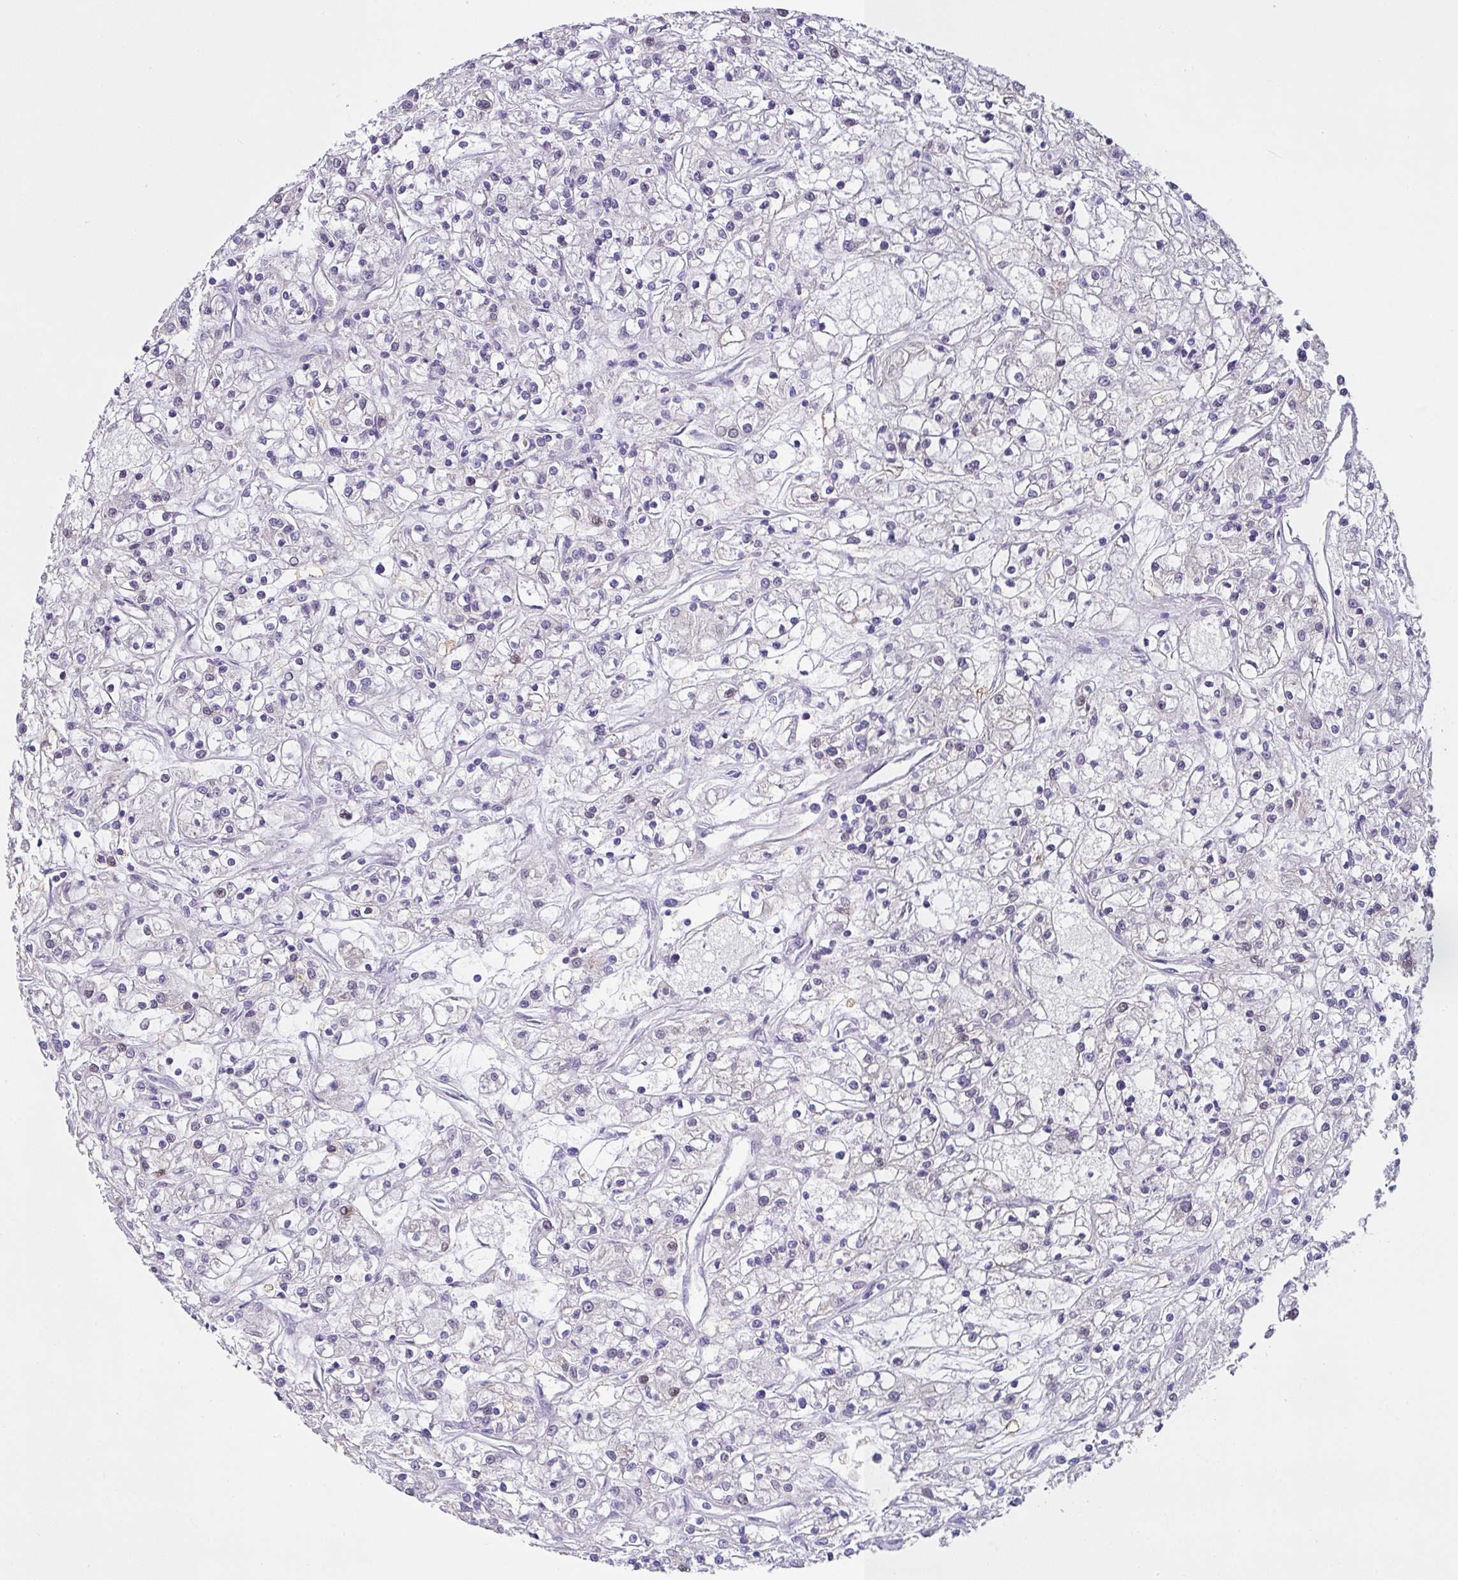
{"staining": {"intensity": "negative", "quantity": "none", "location": "none"}, "tissue": "renal cancer", "cell_type": "Tumor cells", "image_type": "cancer", "snomed": [{"axis": "morphology", "description": "Adenocarcinoma, NOS"}, {"axis": "topography", "description": "Kidney"}], "caption": "High magnification brightfield microscopy of renal cancer (adenocarcinoma) stained with DAB (3,3'-diaminobenzidine) (brown) and counterstained with hematoxylin (blue): tumor cells show no significant expression. (DAB (3,3'-diaminobenzidine) IHC visualized using brightfield microscopy, high magnification).", "gene": "VCY1B", "patient": {"sex": "female", "age": 59}}